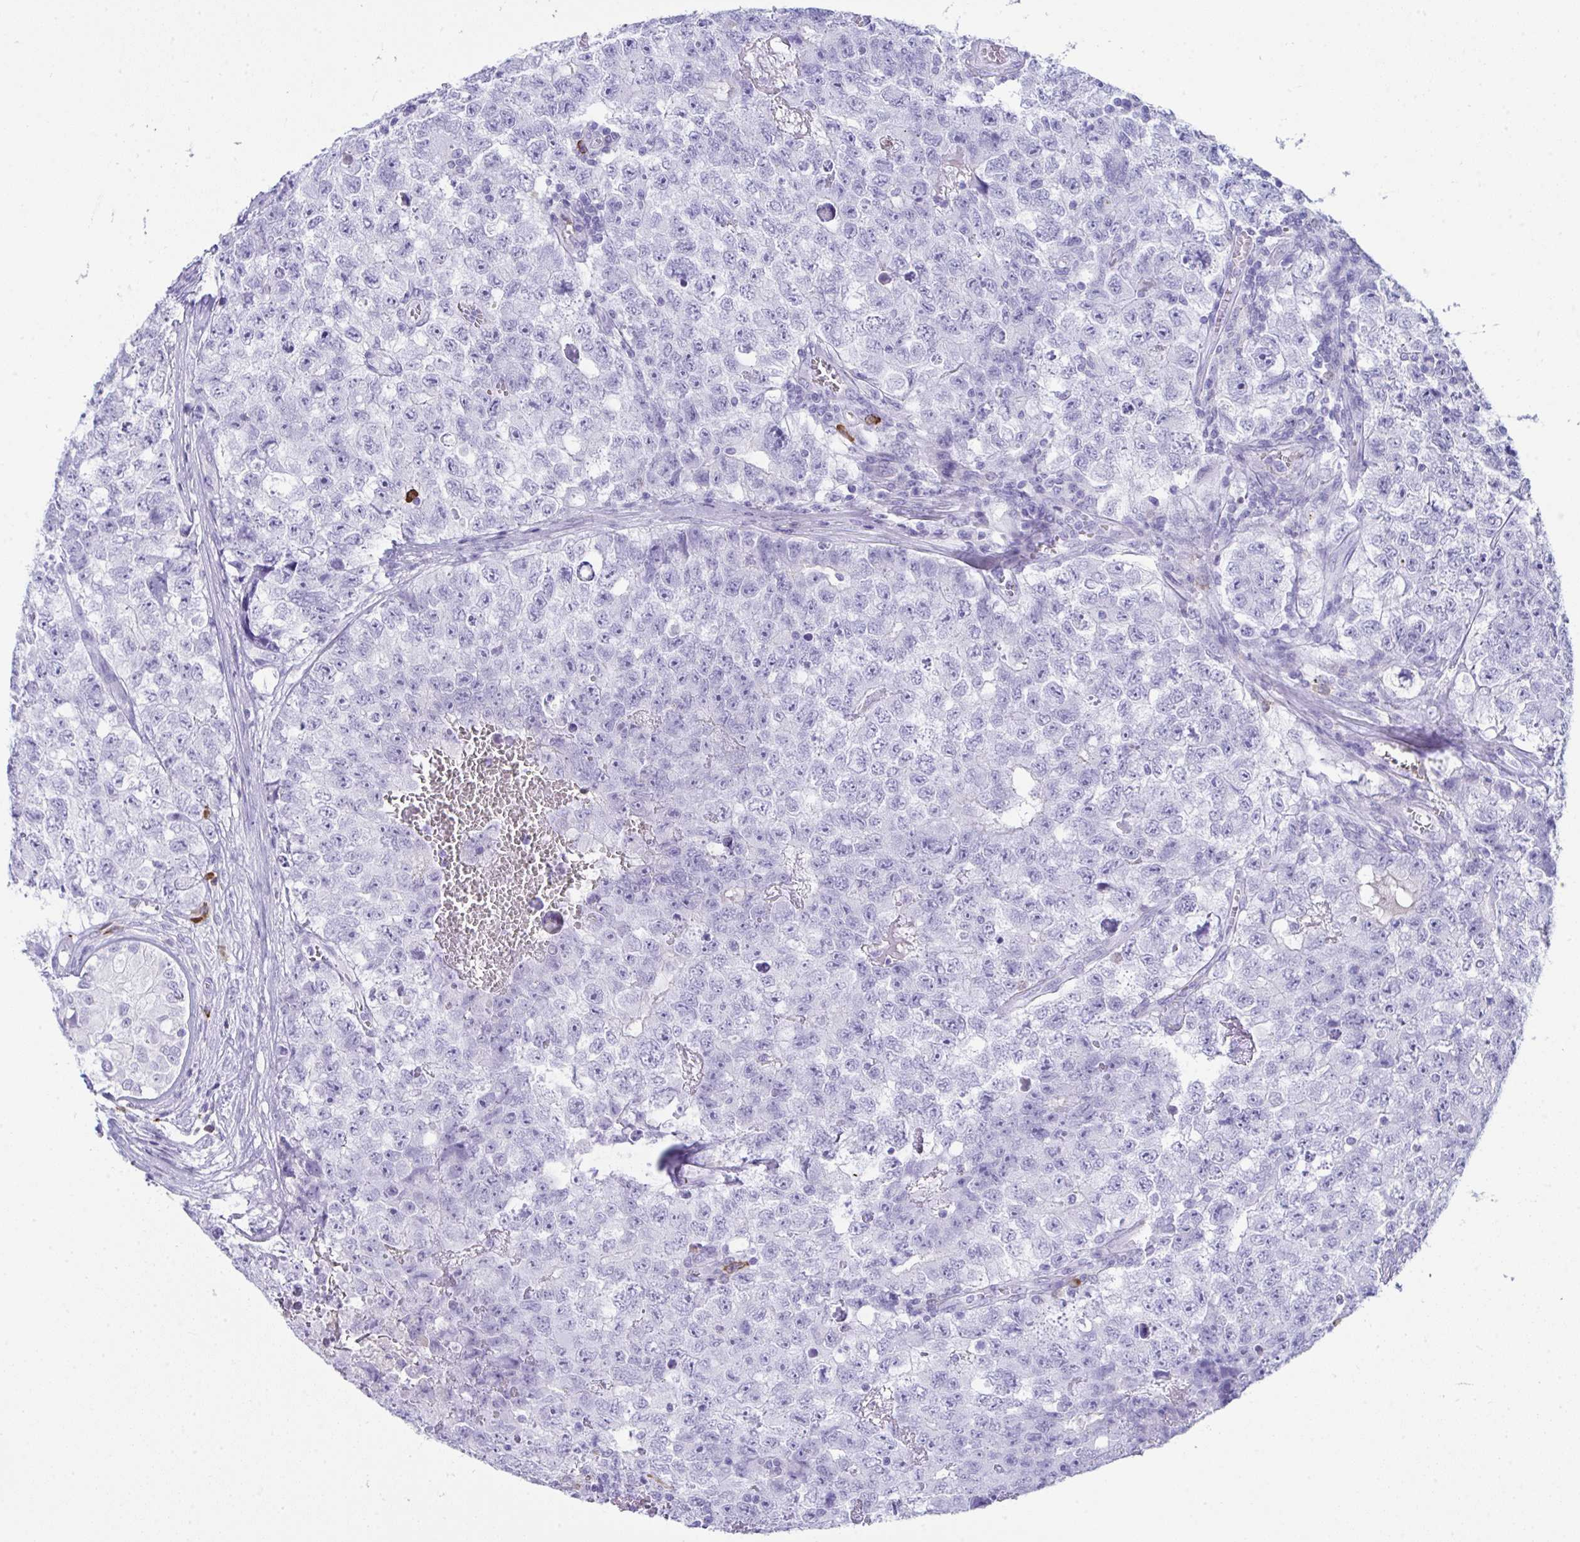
{"staining": {"intensity": "negative", "quantity": "none", "location": "none"}, "tissue": "testis cancer", "cell_type": "Tumor cells", "image_type": "cancer", "snomed": [{"axis": "morphology", "description": "Carcinoma, Embryonal, NOS"}, {"axis": "topography", "description": "Testis"}], "caption": "High power microscopy micrograph of an immunohistochemistry histopathology image of testis cancer, revealing no significant positivity in tumor cells. (DAB IHC visualized using brightfield microscopy, high magnification).", "gene": "JCHAIN", "patient": {"sex": "male", "age": 18}}